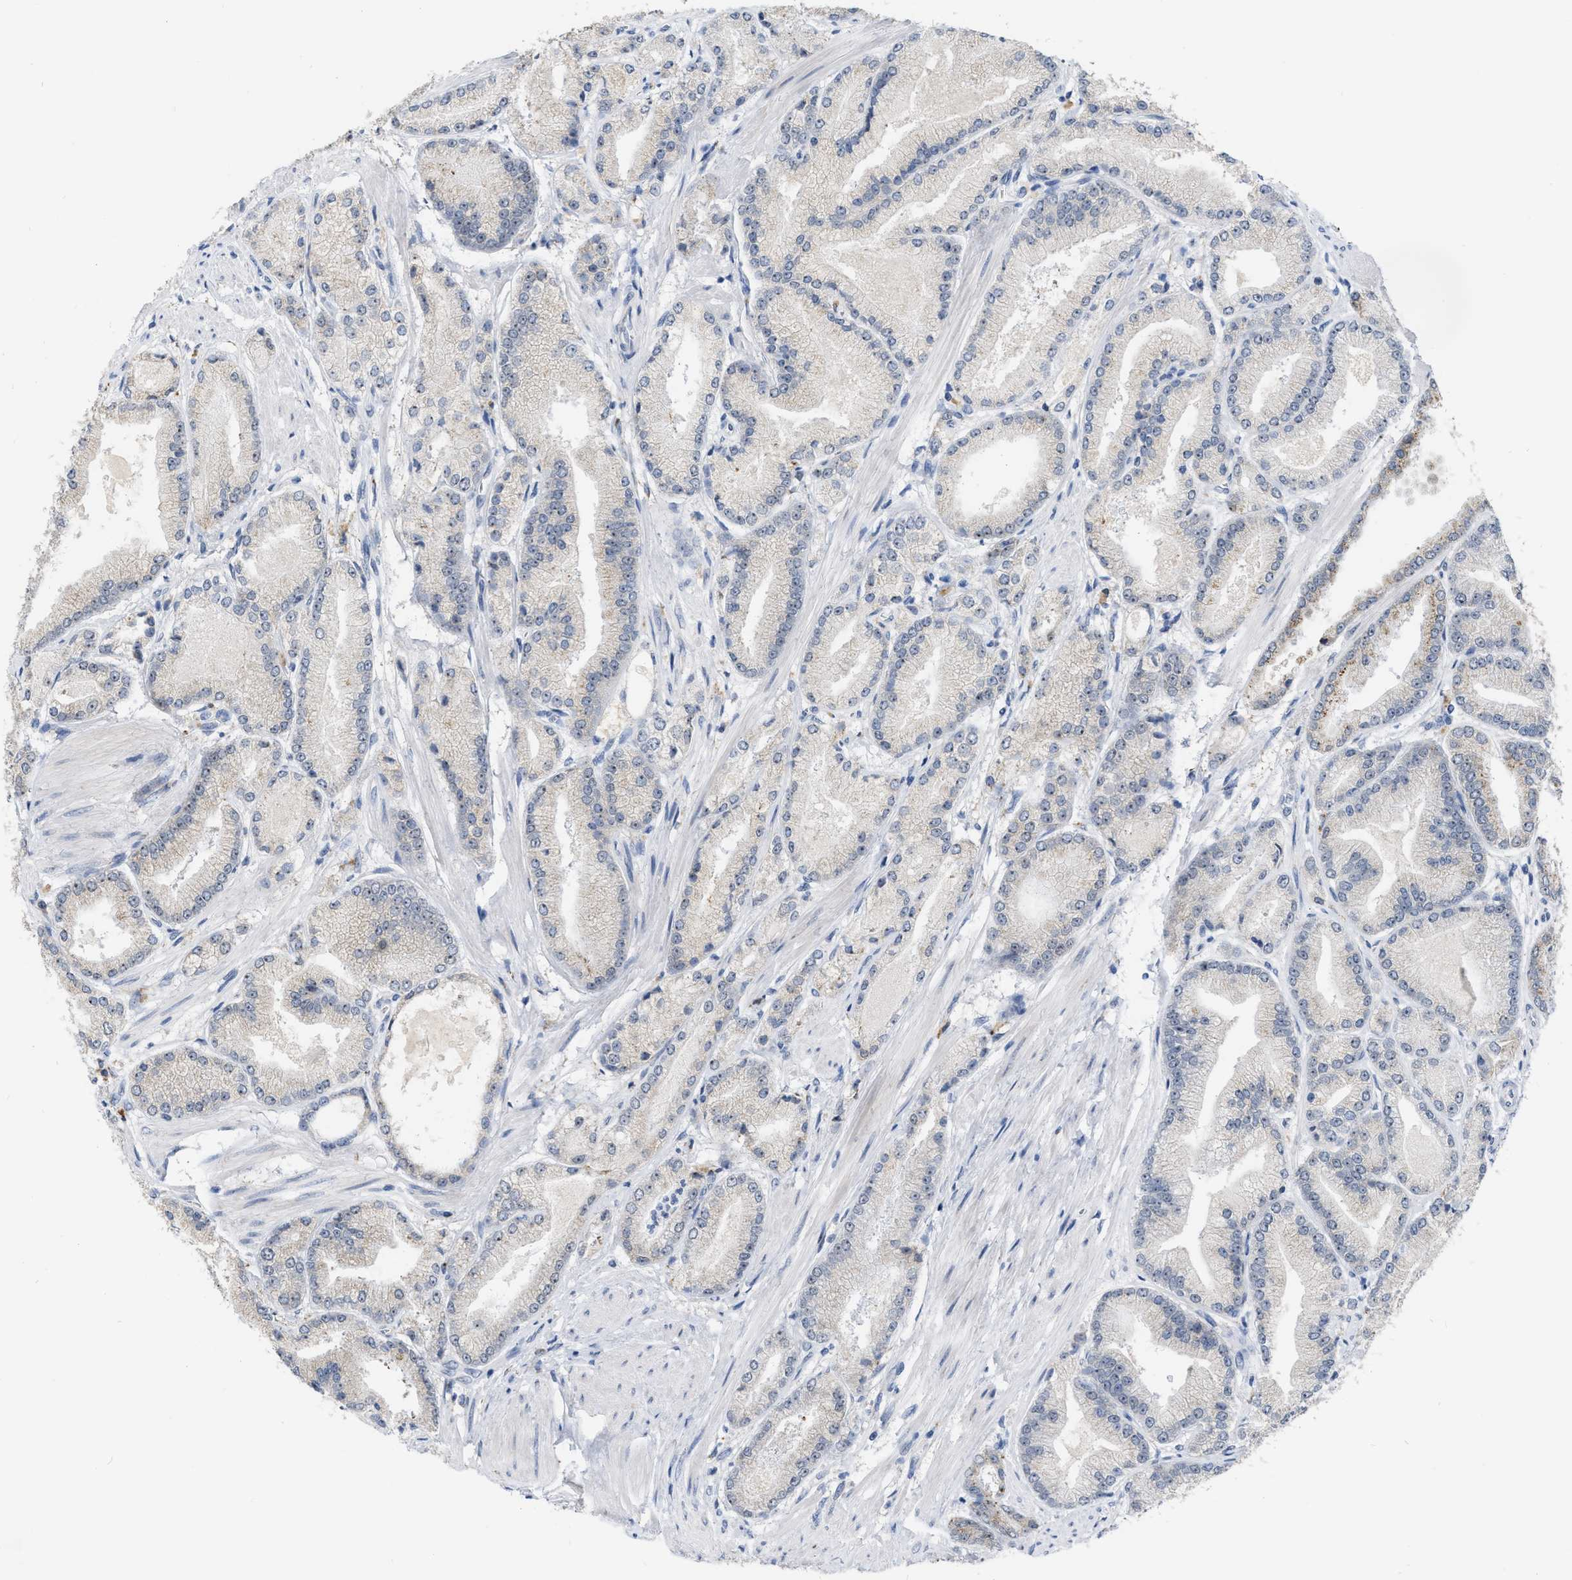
{"staining": {"intensity": "weak", "quantity": "25%-75%", "location": "cytoplasmic/membranous"}, "tissue": "prostate cancer", "cell_type": "Tumor cells", "image_type": "cancer", "snomed": [{"axis": "morphology", "description": "Adenocarcinoma, High grade"}, {"axis": "topography", "description": "Prostate"}], "caption": "A high-resolution histopathology image shows immunohistochemistry staining of high-grade adenocarcinoma (prostate), which reveals weak cytoplasmic/membranous expression in approximately 25%-75% of tumor cells. (brown staining indicates protein expression, while blue staining denotes nuclei).", "gene": "ELAC2", "patient": {"sex": "male", "age": 50}}